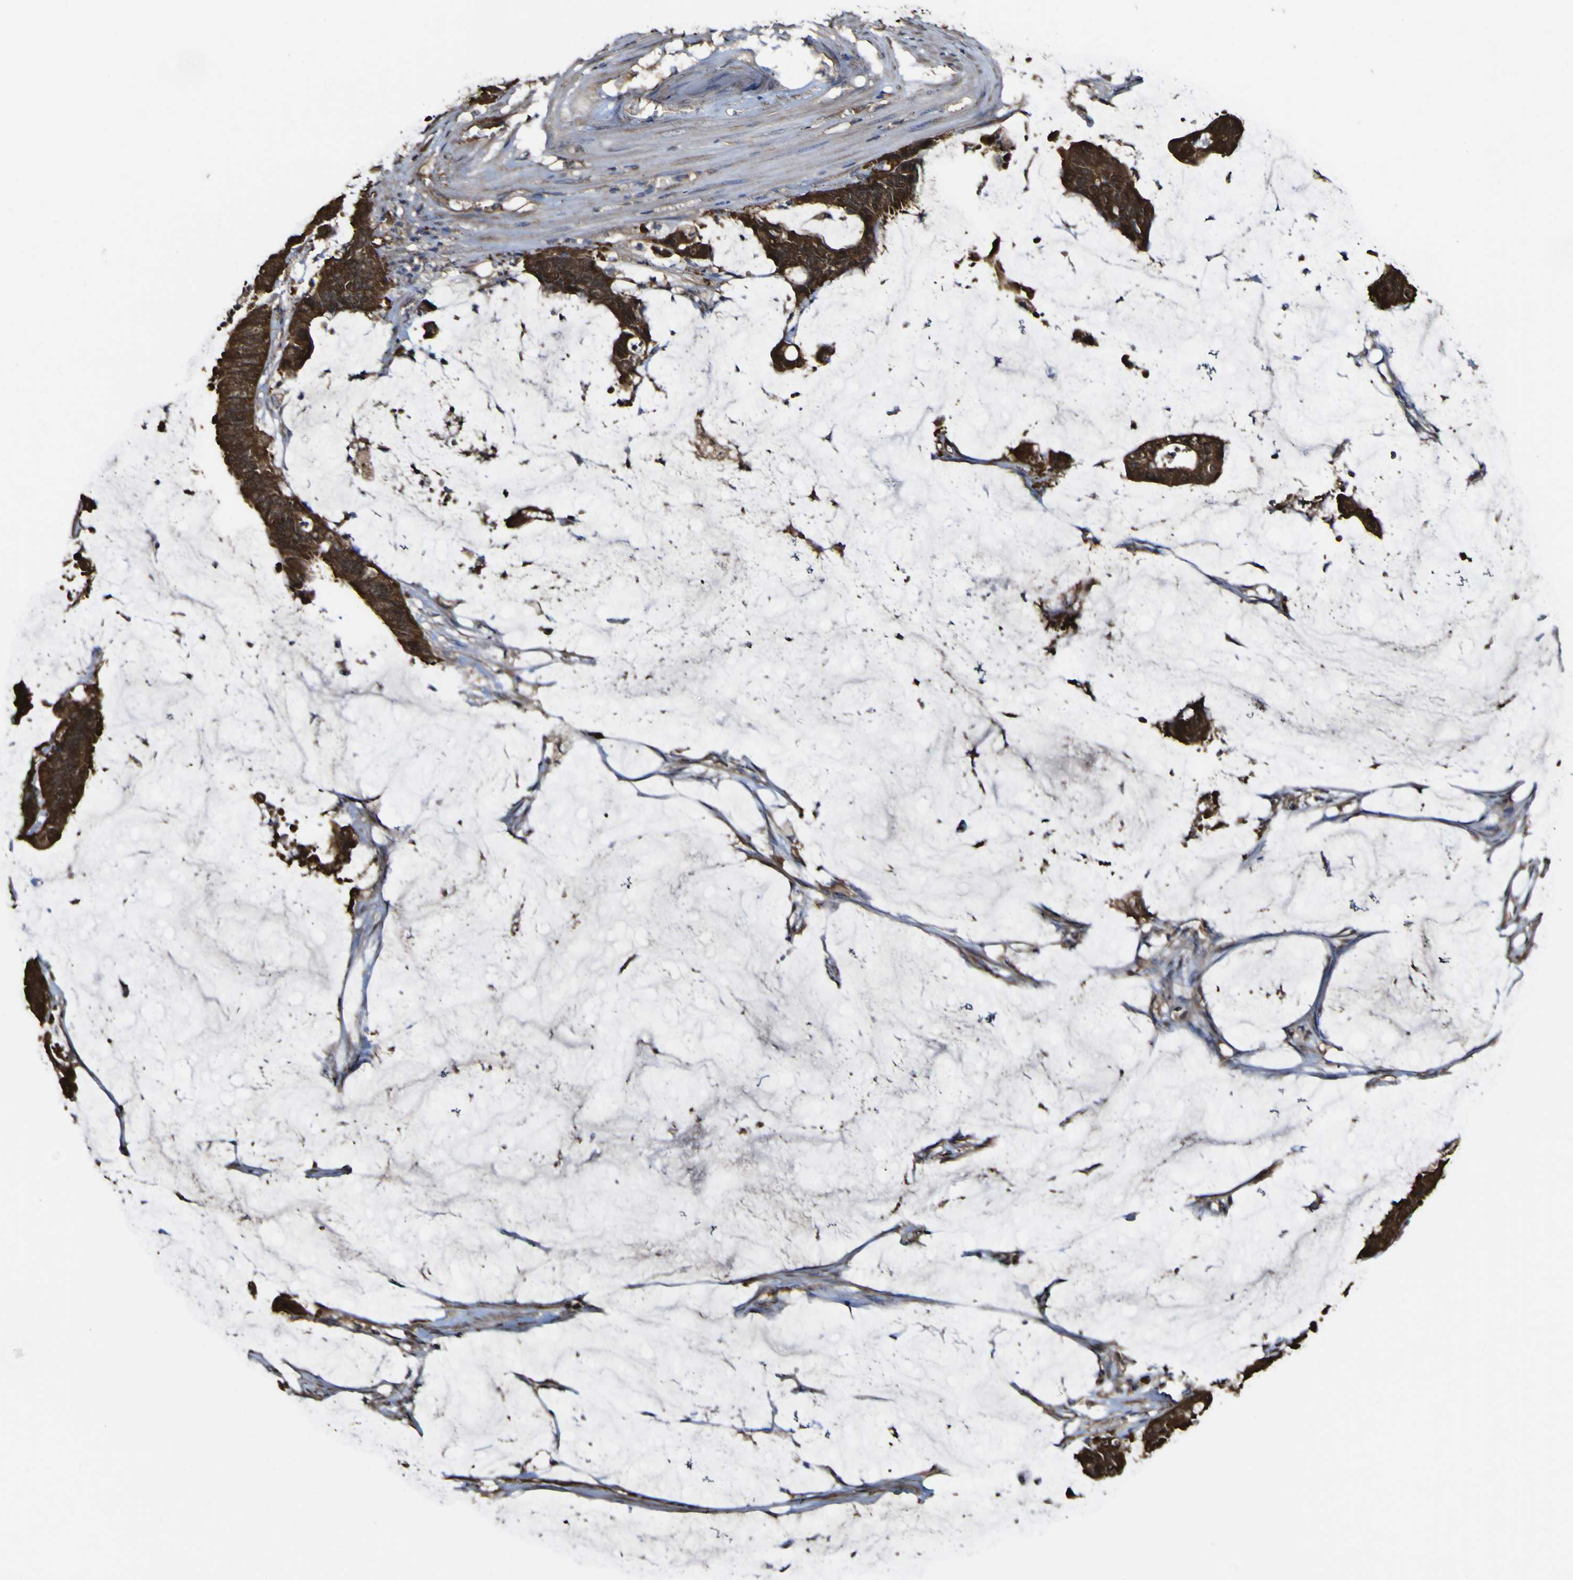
{"staining": {"intensity": "strong", "quantity": ">75%", "location": "cytoplasmic/membranous"}, "tissue": "colorectal cancer", "cell_type": "Tumor cells", "image_type": "cancer", "snomed": [{"axis": "morphology", "description": "Adenocarcinoma, NOS"}, {"axis": "topography", "description": "Rectum"}], "caption": "Strong cytoplasmic/membranous staining for a protein is identified in about >75% of tumor cells of adenocarcinoma (colorectal) using IHC.", "gene": "PTPRR", "patient": {"sex": "female", "age": 66}}